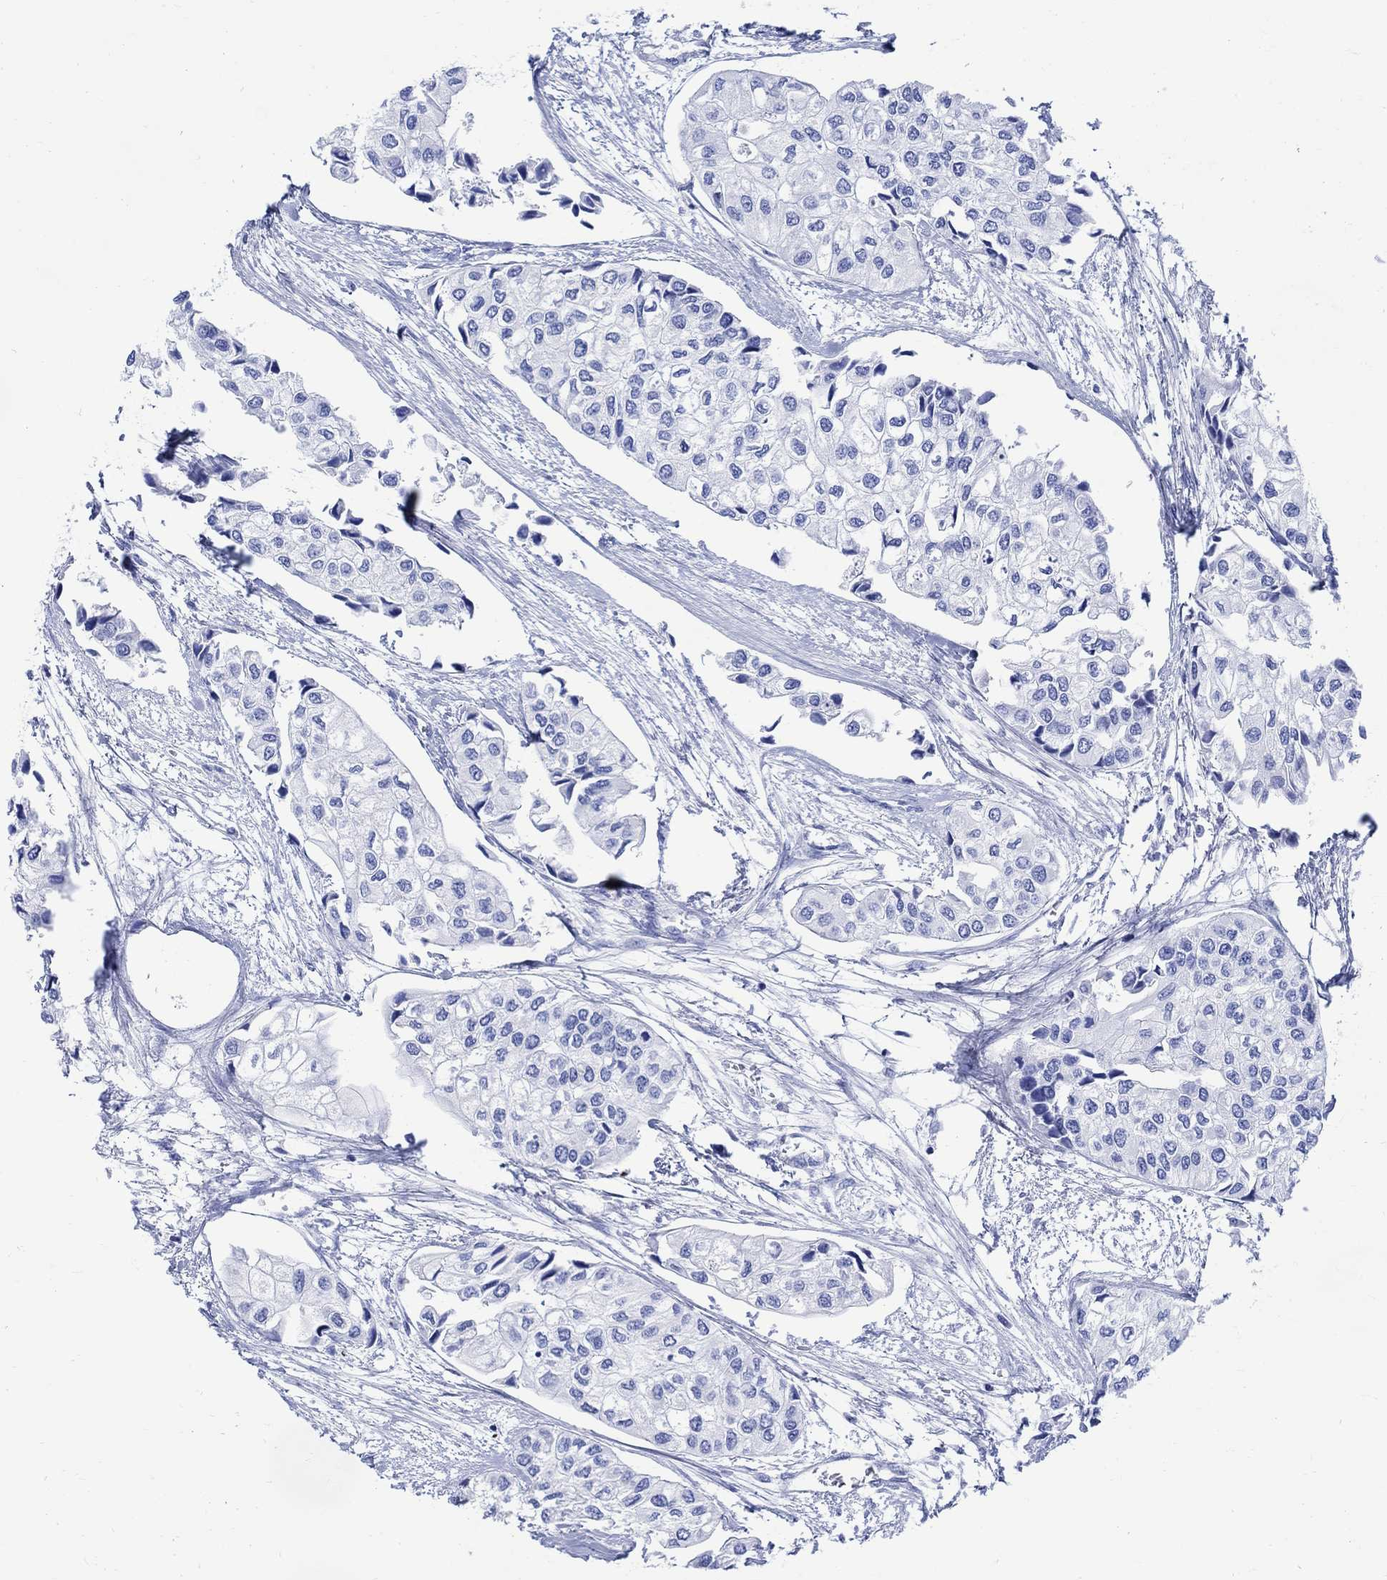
{"staining": {"intensity": "negative", "quantity": "none", "location": "none"}, "tissue": "urothelial cancer", "cell_type": "Tumor cells", "image_type": "cancer", "snomed": [{"axis": "morphology", "description": "Urothelial carcinoma, High grade"}, {"axis": "topography", "description": "Urinary bladder"}], "caption": "IHC image of neoplastic tissue: human high-grade urothelial carcinoma stained with DAB displays no significant protein positivity in tumor cells. Nuclei are stained in blue.", "gene": "CPLX2", "patient": {"sex": "male", "age": 73}}